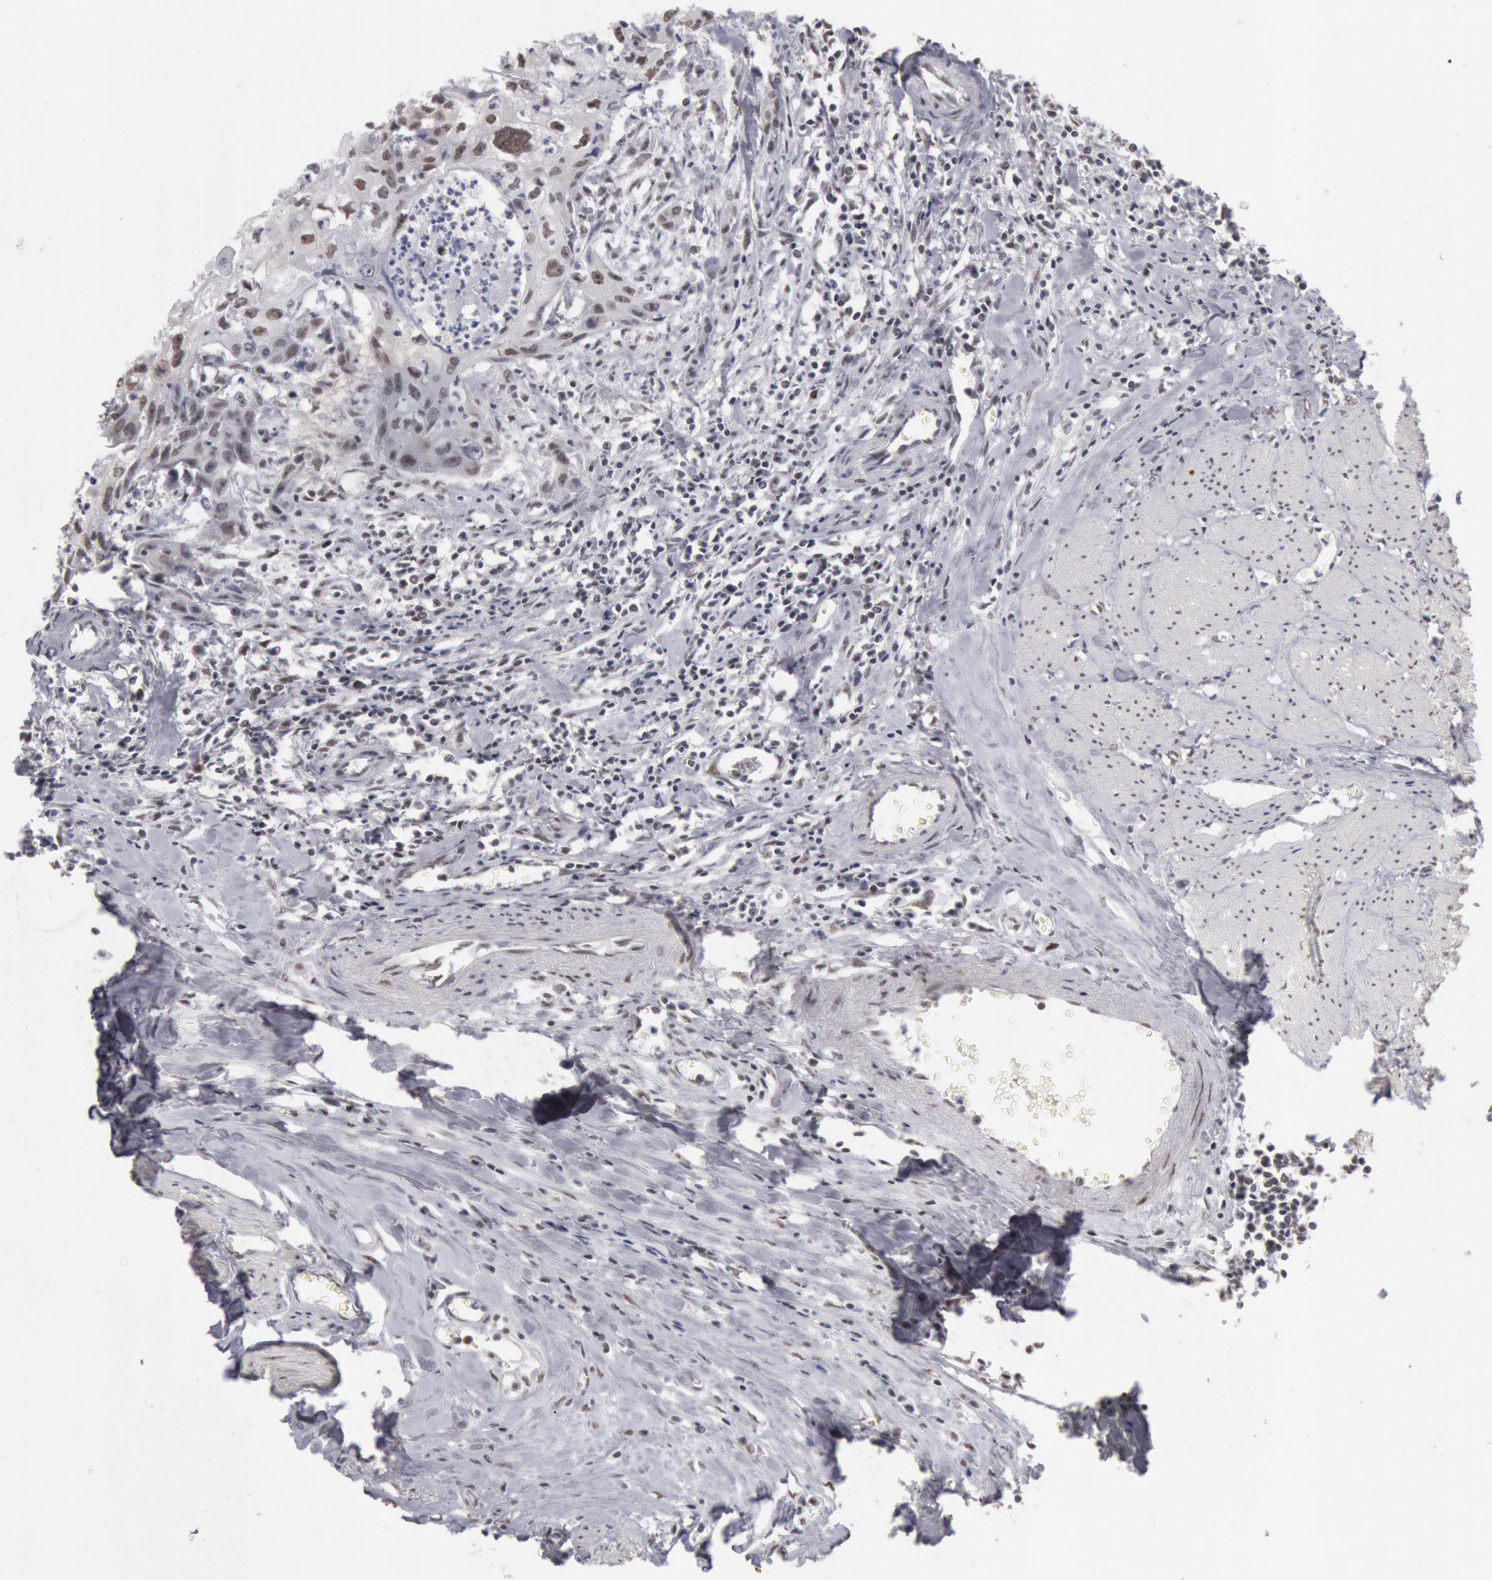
{"staining": {"intensity": "weak", "quantity": "25%-75%", "location": "nuclear"}, "tissue": "urothelial cancer", "cell_type": "Tumor cells", "image_type": "cancer", "snomed": [{"axis": "morphology", "description": "Urothelial carcinoma, High grade"}, {"axis": "topography", "description": "Urinary bladder"}], "caption": "Human high-grade urothelial carcinoma stained with a protein marker shows weak staining in tumor cells.", "gene": "ESS2", "patient": {"sex": "male", "age": 54}}